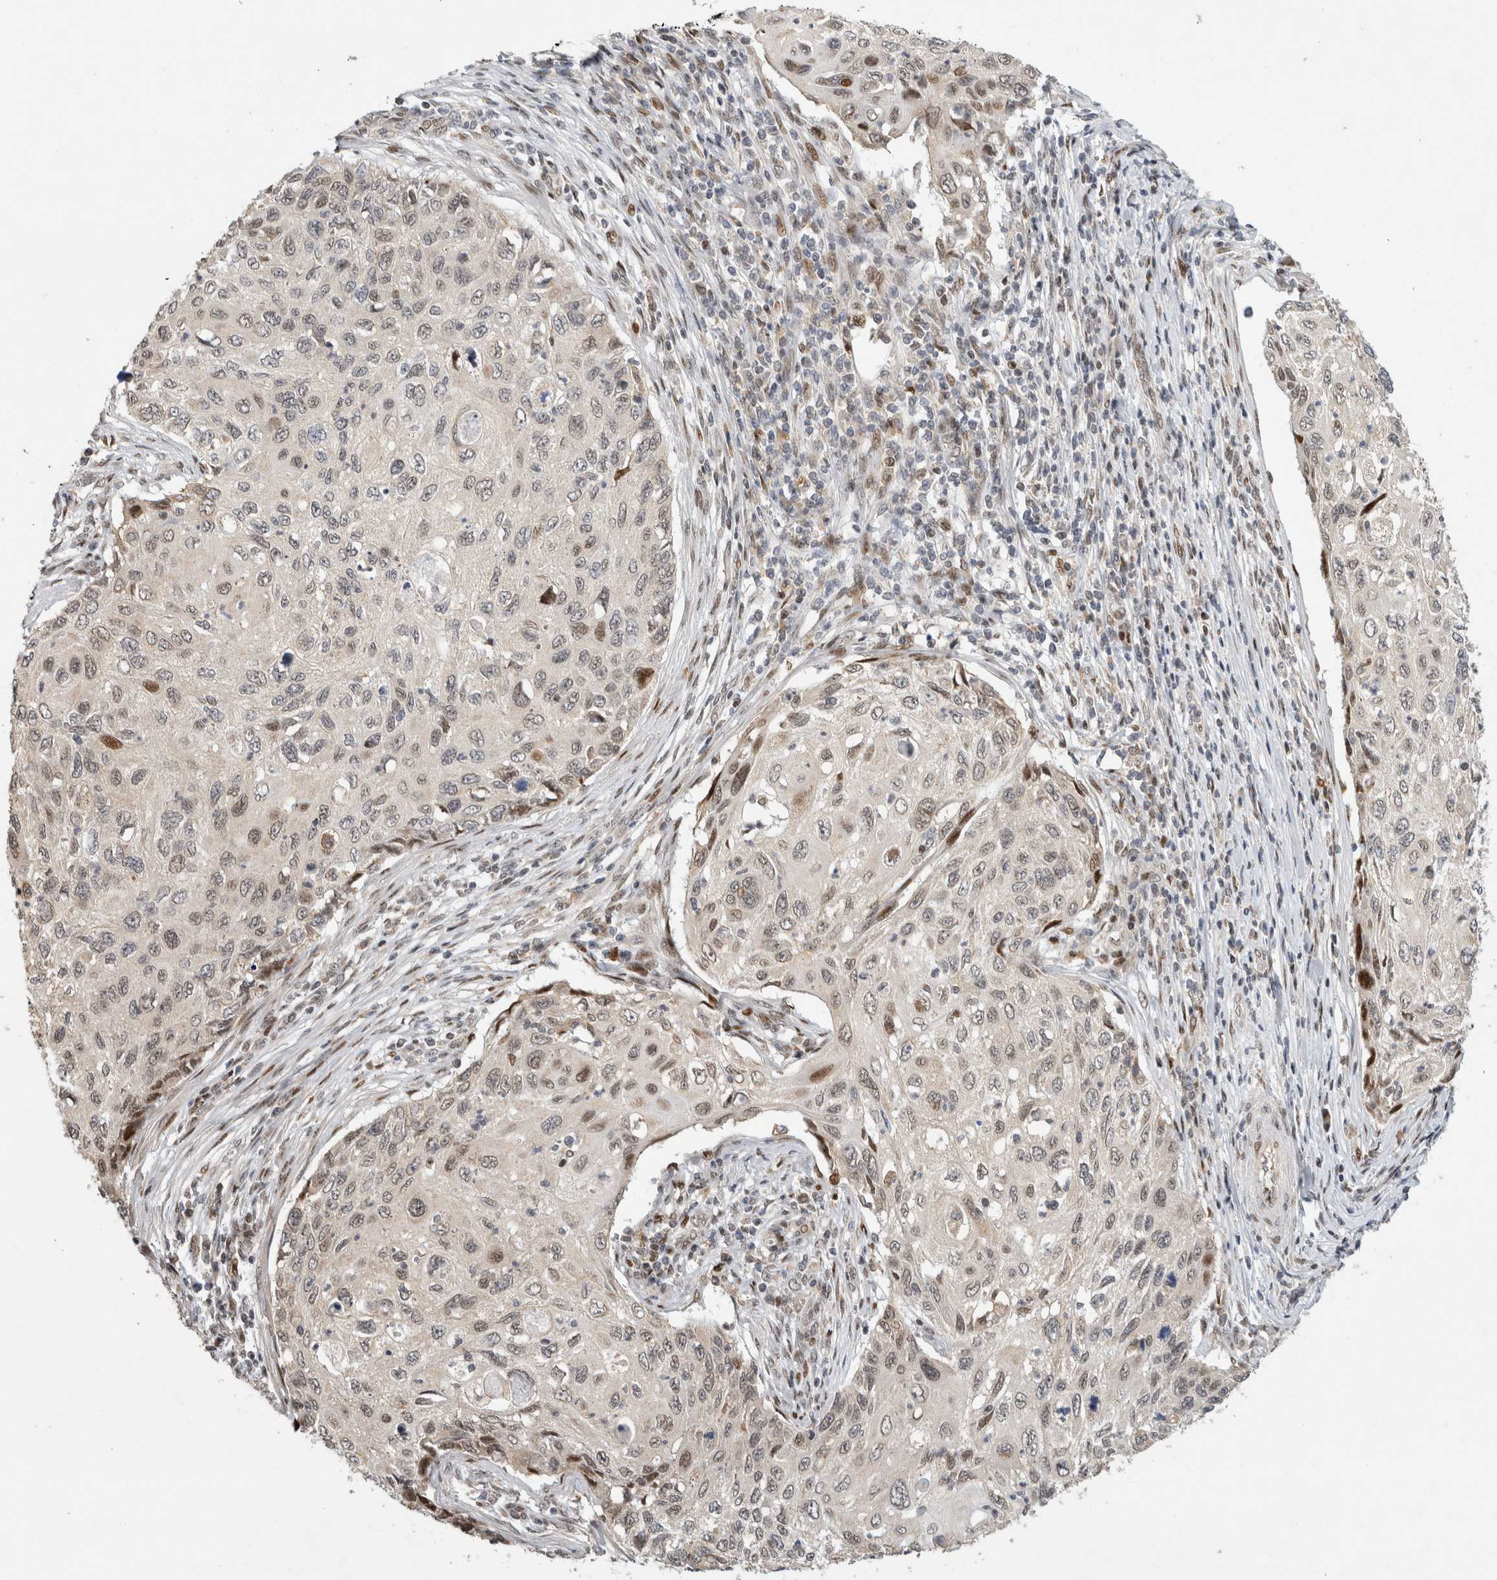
{"staining": {"intensity": "moderate", "quantity": "<25%", "location": "nuclear"}, "tissue": "cervical cancer", "cell_type": "Tumor cells", "image_type": "cancer", "snomed": [{"axis": "morphology", "description": "Squamous cell carcinoma, NOS"}, {"axis": "topography", "description": "Cervix"}], "caption": "Squamous cell carcinoma (cervical) tissue exhibits moderate nuclear positivity in about <25% of tumor cells", "gene": "C8orf58", "patient": {"sex": "female", "age": 70}}